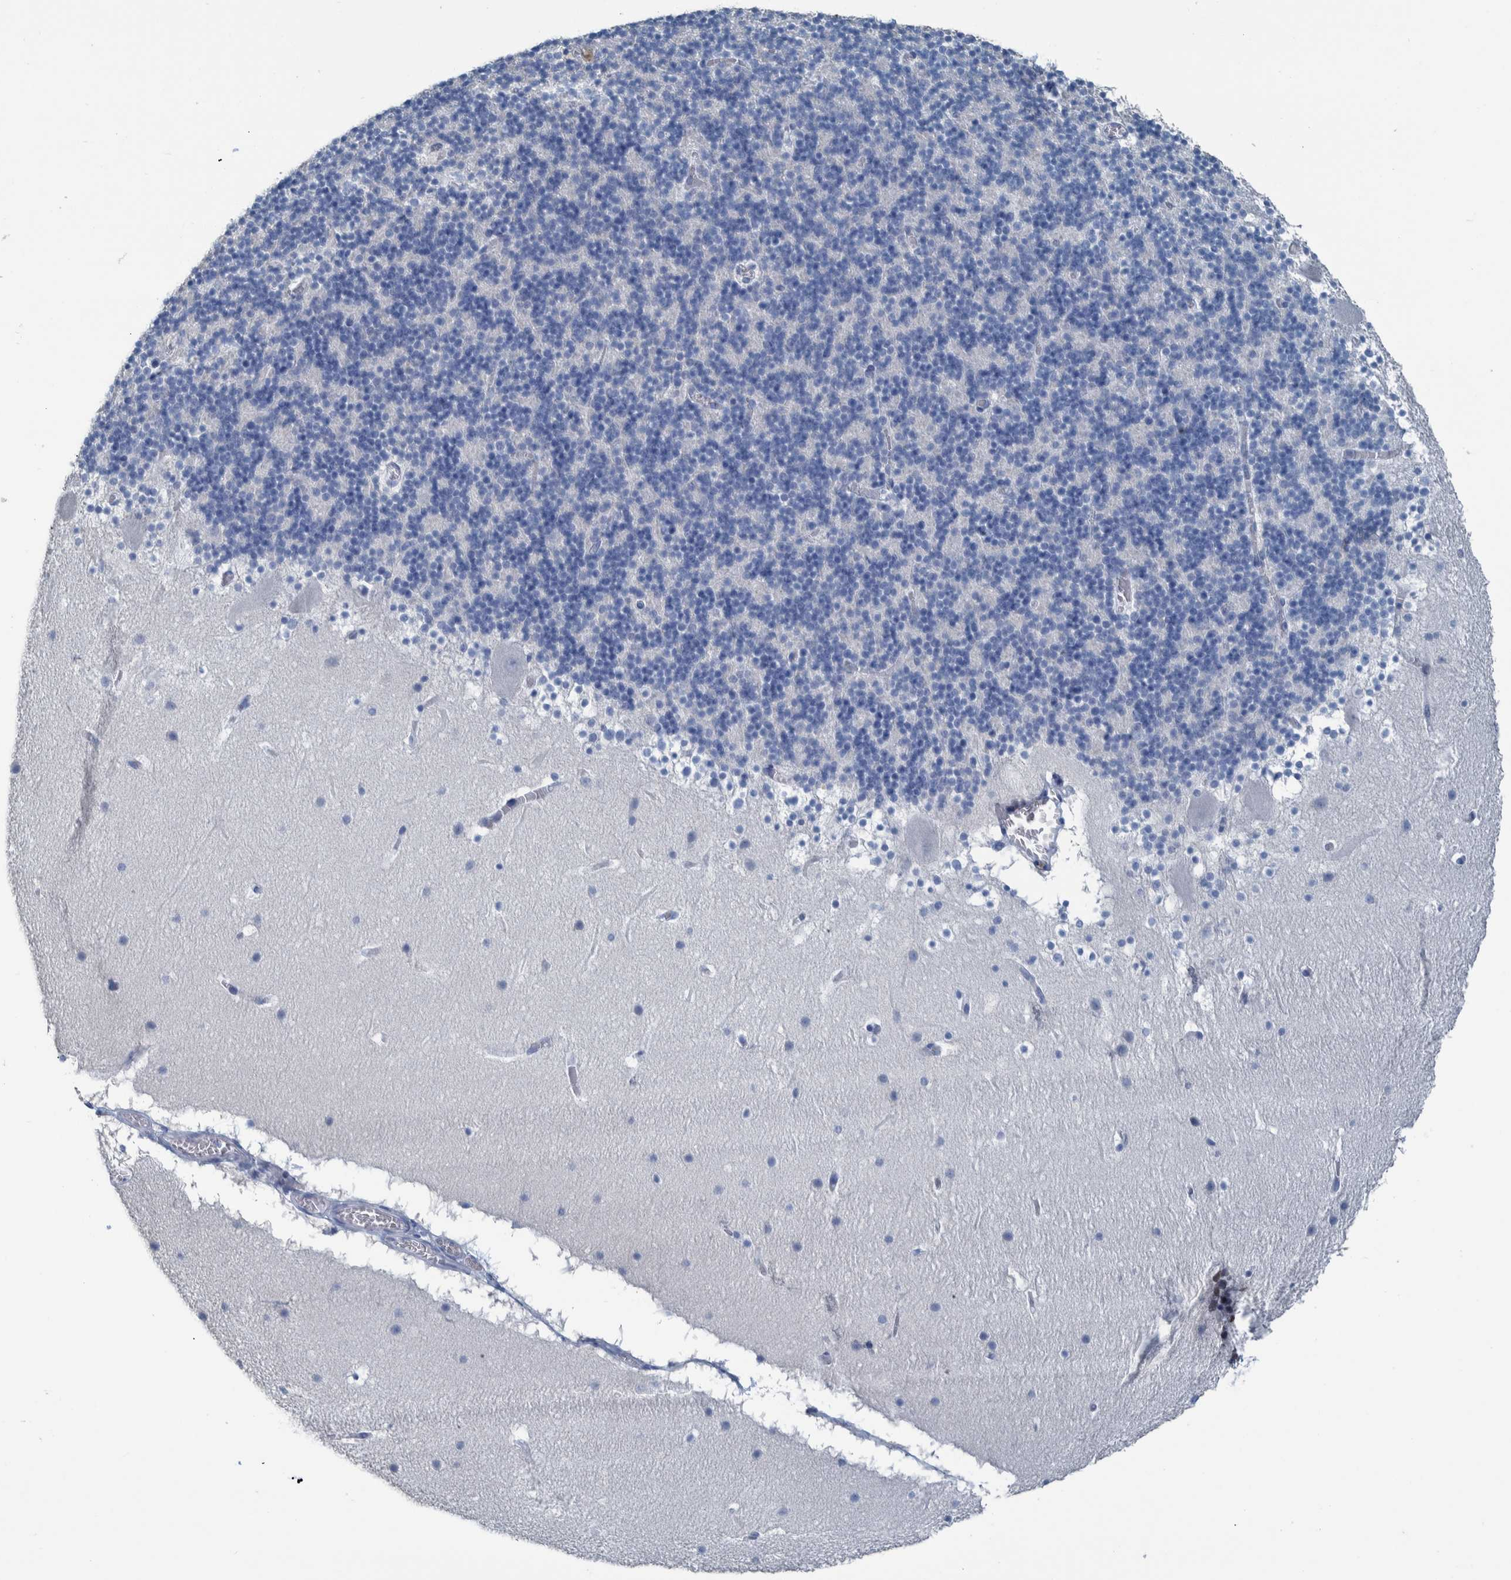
{"staining": {"intensity": "negative", "quantity": "none", "location": "none"}, "tissue": "cerebellum", "cell_type": "Cells in granular layer", "image_type": "normal", "snomed": [{"axis": "morphology", "description": "Normal tissue, NOS"}, {"axis": "topography", "description": "Cerebellum"}], "caption": "Immunohistochemistry (IHC) image of normal cerebellum stained for a protein (brown), which exhibits no positivity in cells in granular layer. (DAB (3,3'-diaminobenzidine) IHC, high magnification).", "gene": "IDO1", "patient": {"sex": "male", "age": 45}}